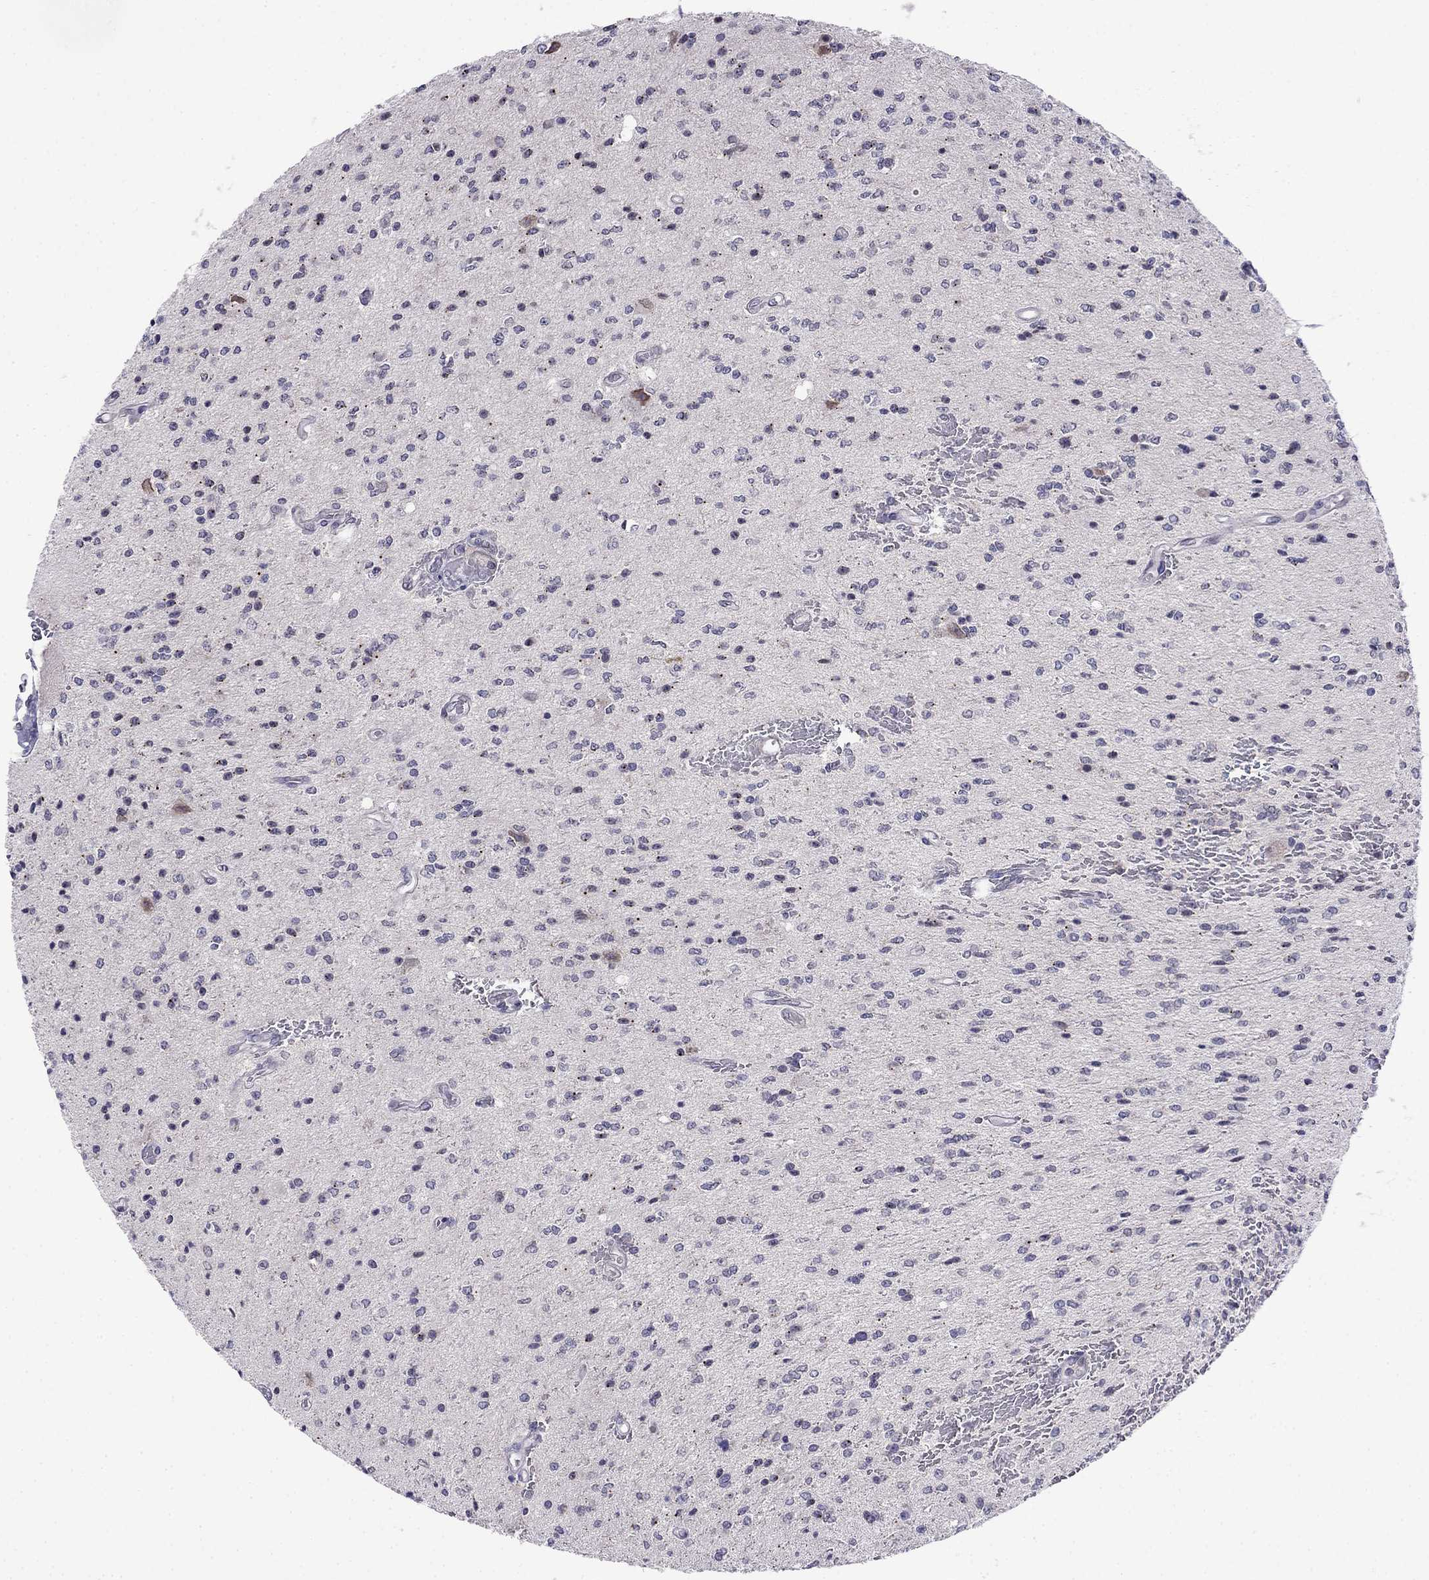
{"staining": {"intensity": "negative", "quantity": "none", "location": "none"}, "tissue": "glioma", "cell_type": "Tumor cells", "image_type": "cancer", "snomed": [{"axis": "morphology", "description": "Glioma, malignant, Low grade"}, {"axis": "topography", "description": "Brain"}], "caption": "Glioma stained for a protein using immunohistochemistry exhibits no expression tumor cells.", "gene": "PRR18", "patient": {"sex": "male", "age": 67}}